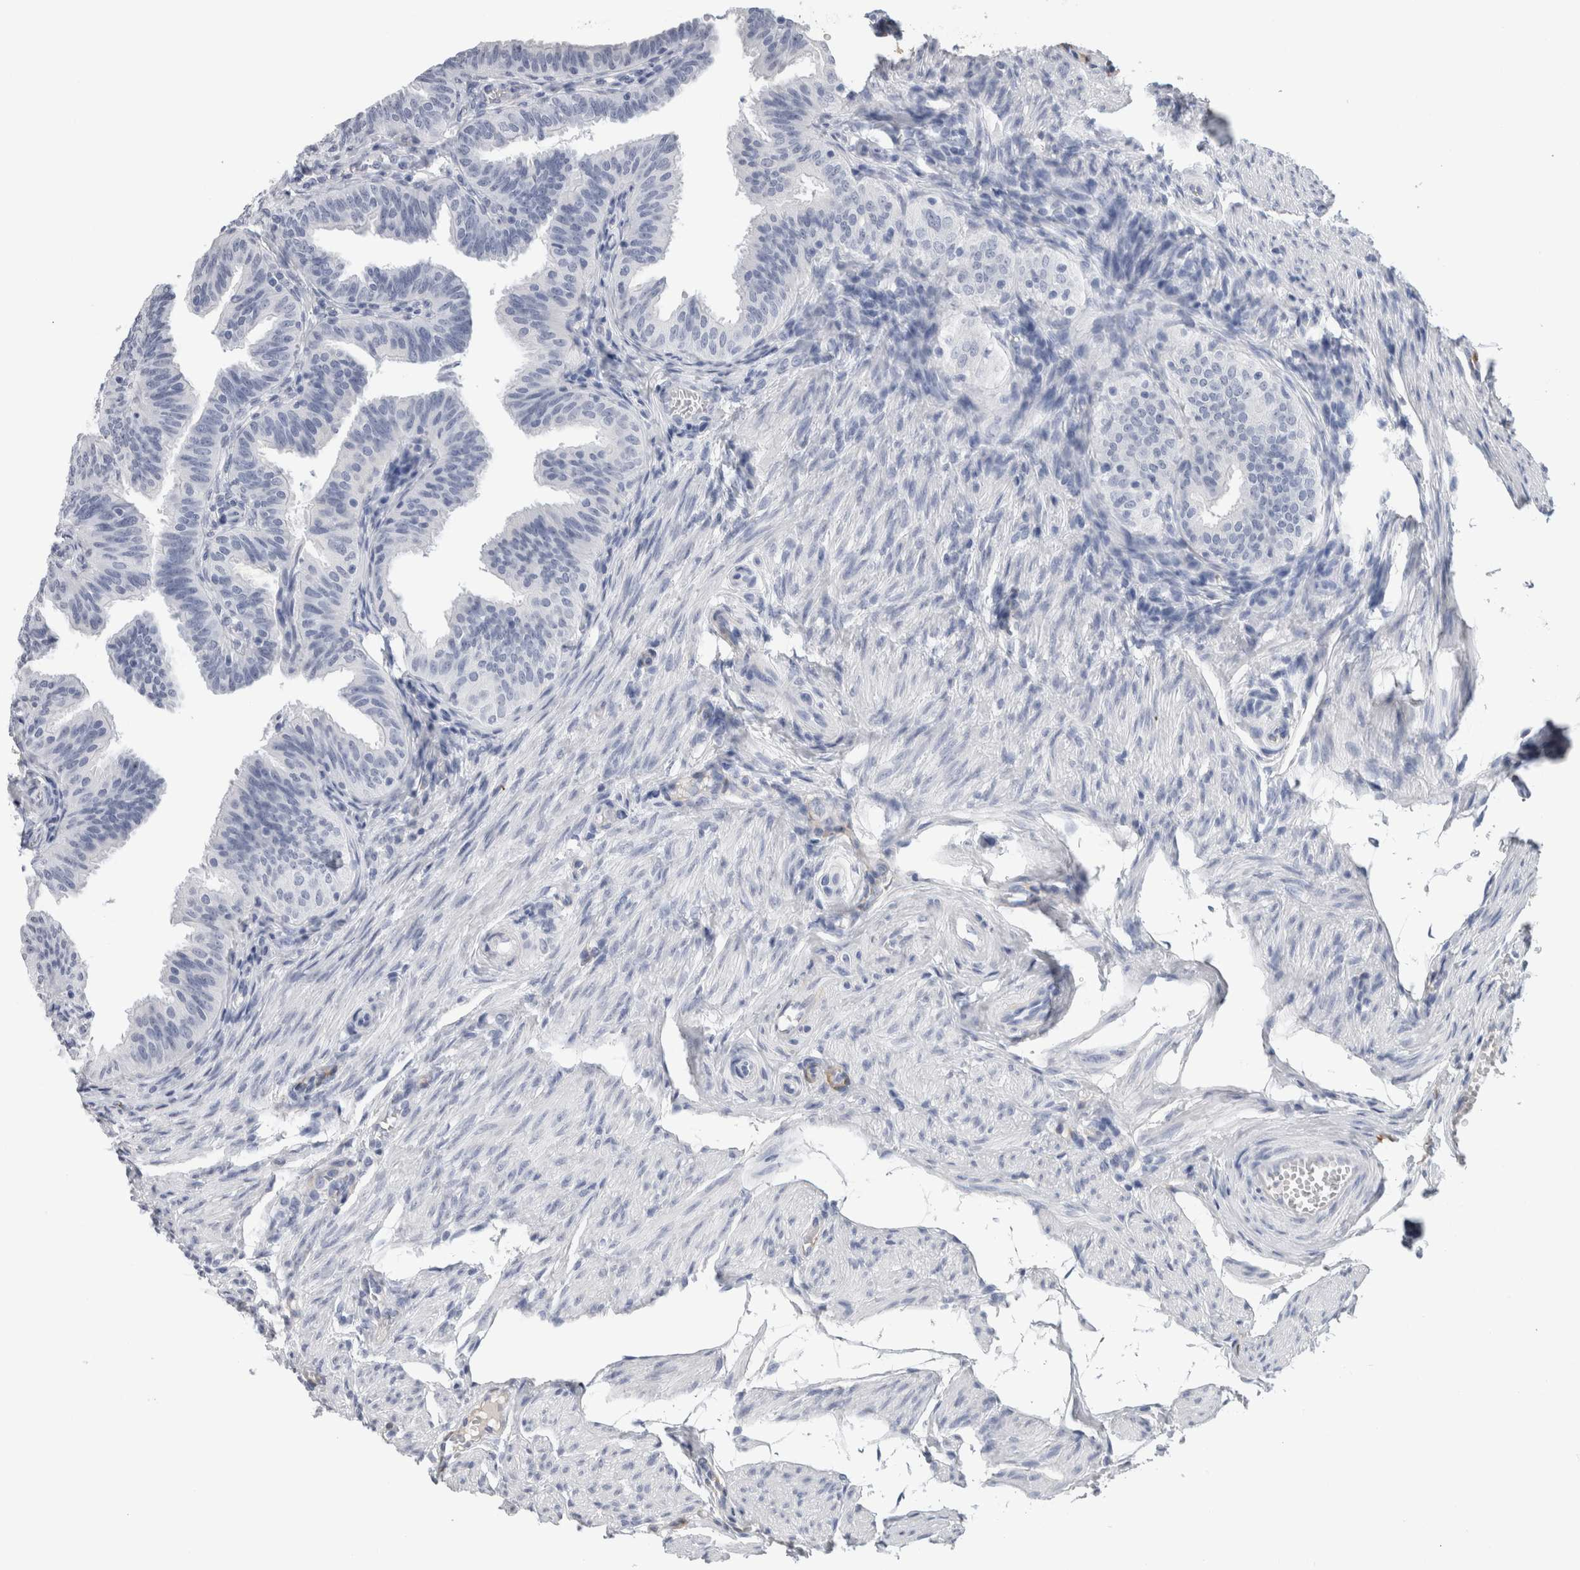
{"staining": {"intensity": "negative", "quantity": "none", "location": "none"}, "tissue": "fallopian tube", "cell_type": "Glandular cells", "image_type": "normal", "snomed": [{"axis": "morphology", "description": "Normal tissue, NOS"}, {"axis": "topography", "description": "Fallopian tube"}], "caption": "Immunohistochemistry (IHC) image of normal human fallopian tube stained for a protein (brown), which demonstrates no positivity in glandular cells.", "gene": "FABP4", "patient": {"sex": "female", "age": 35}}